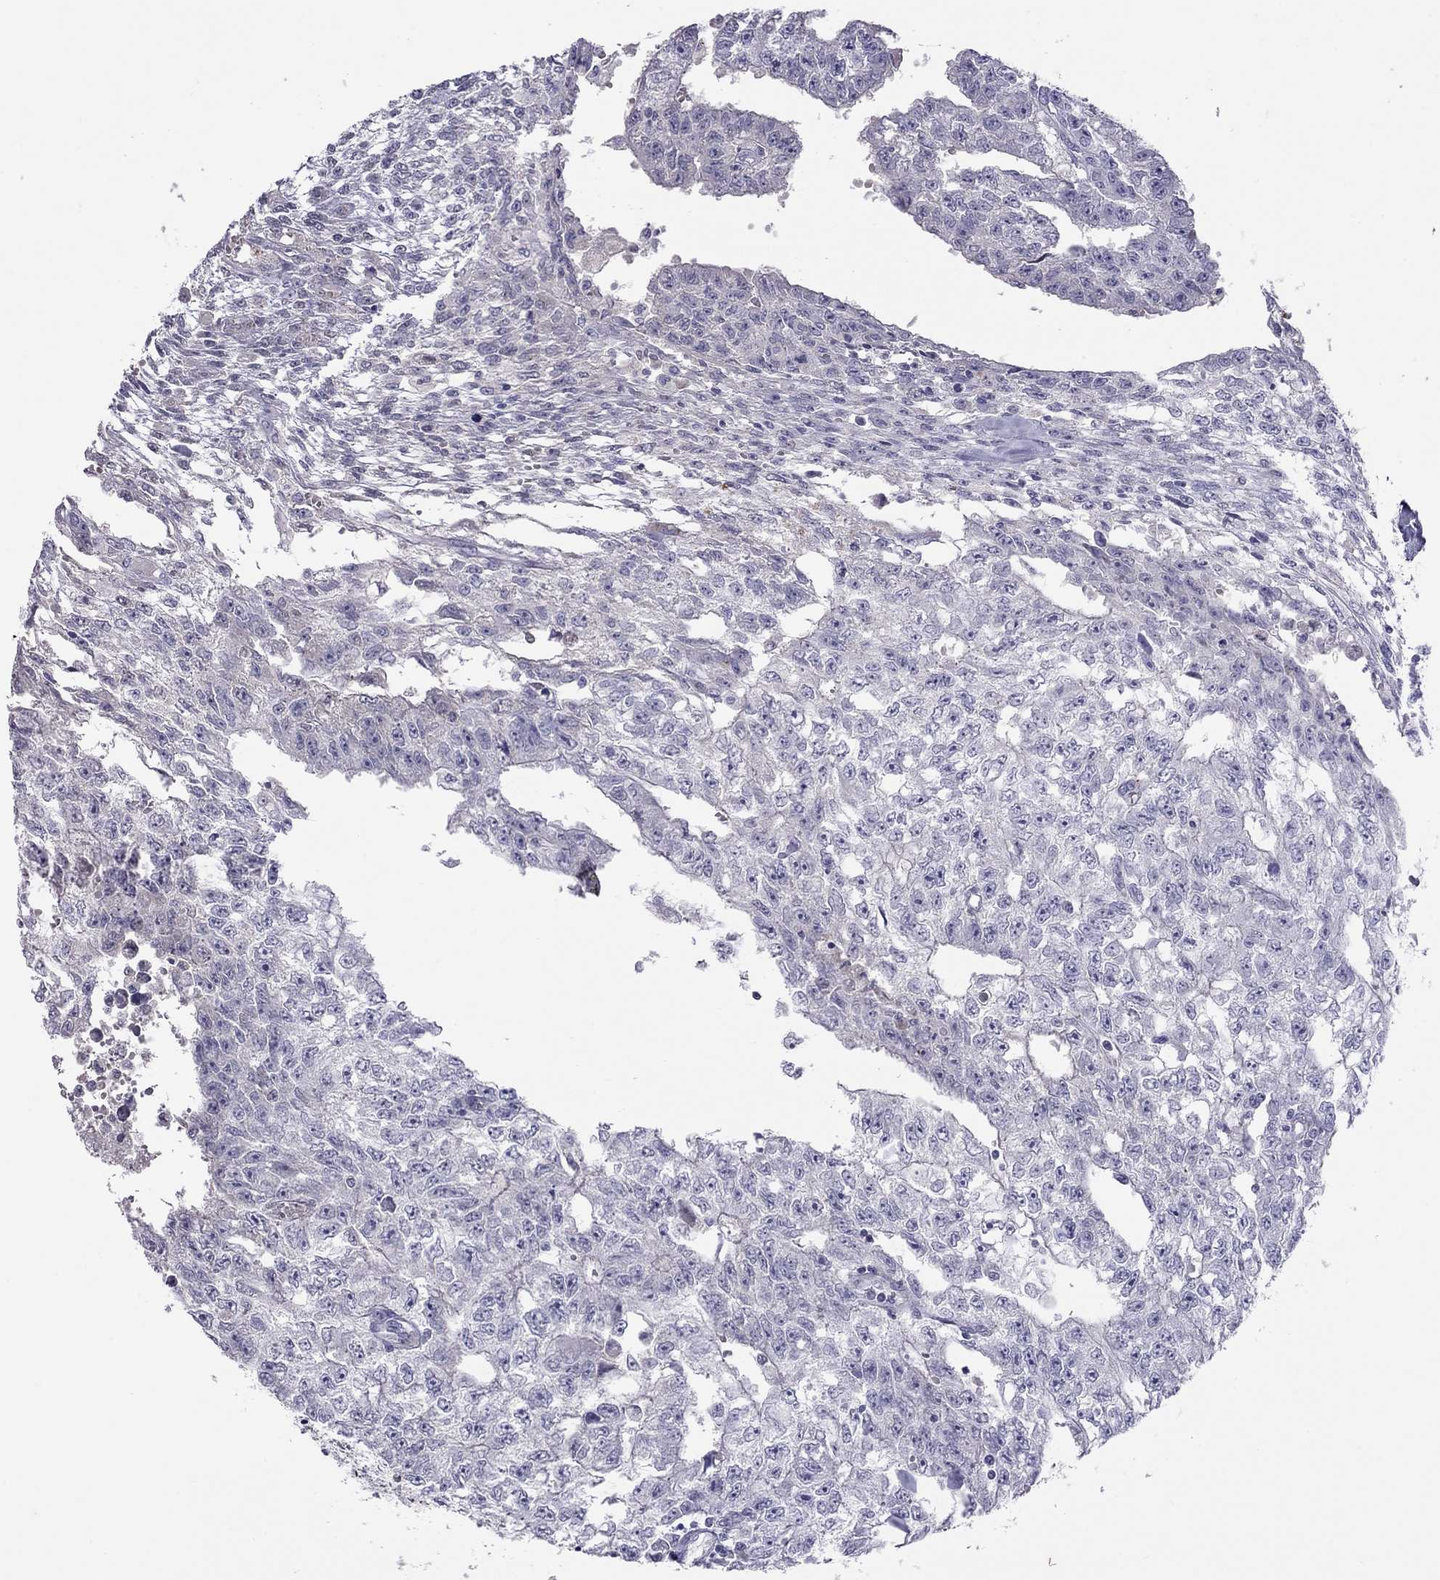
{"staining": {"intensity": "negative", "quantity": "none", "location": "none"}, "tissue": "testis cancer", "cell_type": "Tumor cells", "image_type": "cancer", "snomed": [{"axis": "morphology", "description": "Carcinoma, Embryonal, NOS"}, {"axis": "morphology", "description": "Teratoma, malignant, NOS"}, {"axis": "topography", "description": "Testis"}], "caption": "This is an immunohistochemistry (IHC) image of testis cancer (embryonal carcinoma). There is no staining in tumor cells.", "gene": "MUC16", "patient": {"sex": "male", "age": 24}}